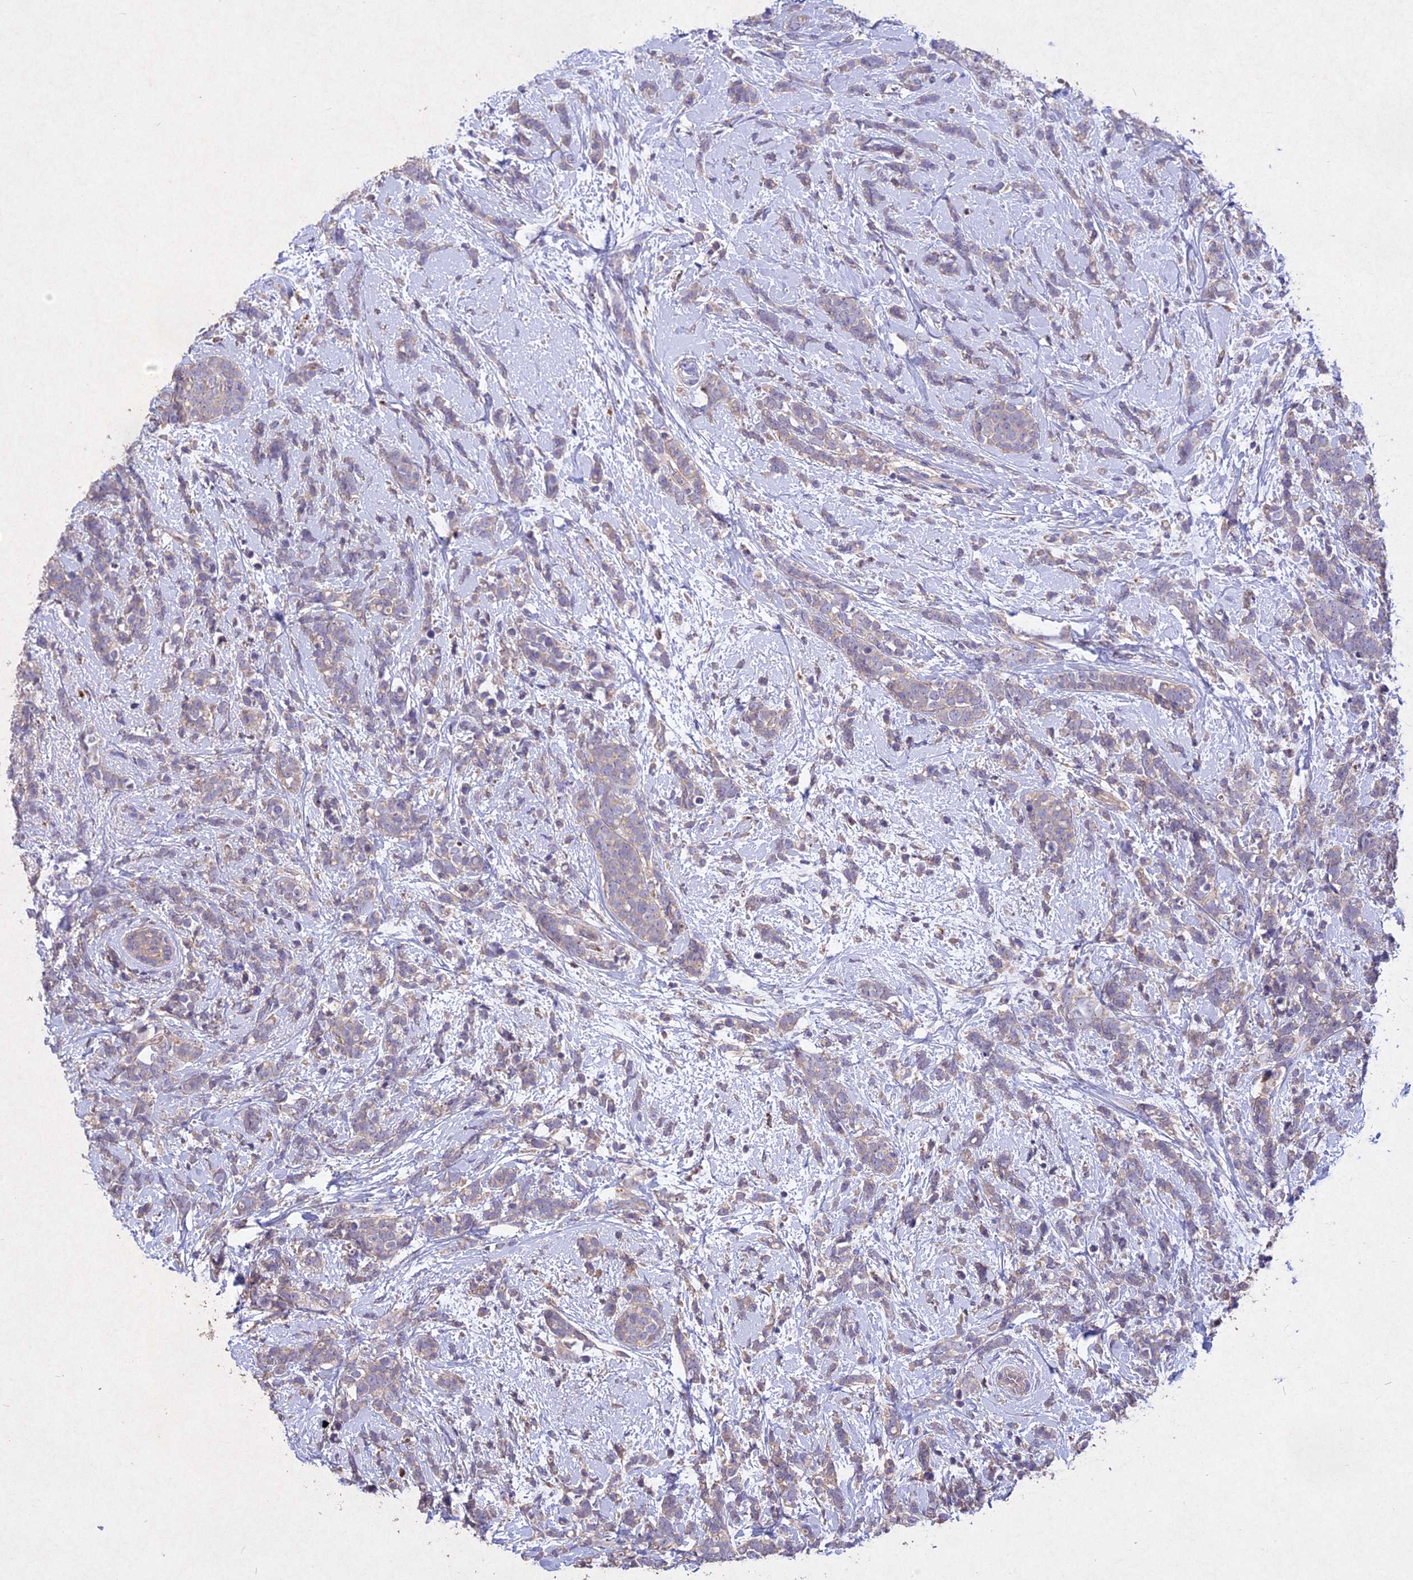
{"staining": {"intensity": "negative", "quantity": "none", "location": "none"}, "tissue": "breast cancer", "cell_type": "Tumor cells", "image_type": "cancer", "snomed": [{"axis": "morphology", "description": "Lobular carcinoma"}, {"axis": "topography", "description": "Breast"}], "caption": "The micrograph demonstrates no significant expression in tumor cells of breast cancer (lobular carcinoma).", "gene": "SLC26A4", "patient": {"sex": "female", "age": 58}}